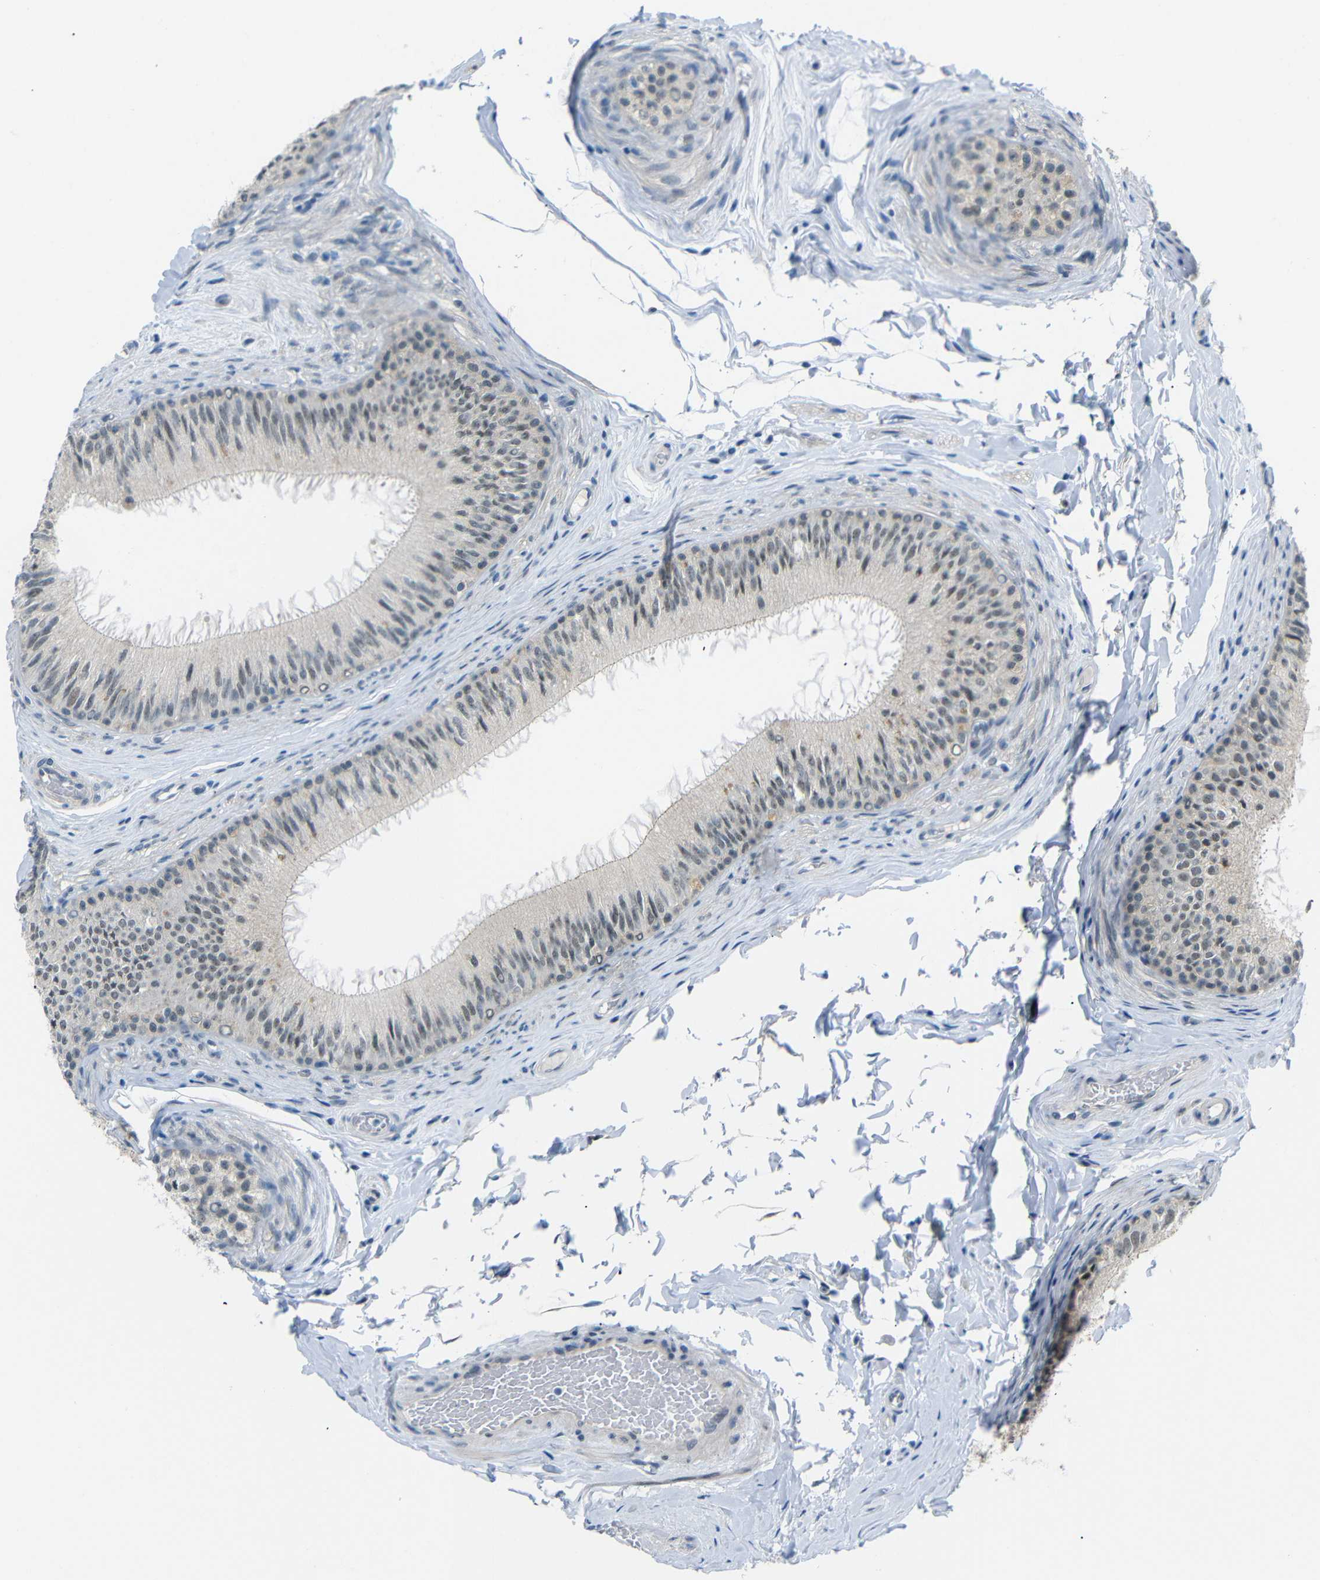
{"staining": {"intensity": "moderate", "quantity": "<25%", "location": "cytoplasmic/membranous,nuclear"}, "tissue": "epididymis", "cell_type": "Glandular cells", "image_type": "normal", "snomed": [{"axis": "morphology", "description": "Normal tissue, NOS"}, {"axis": "topography", "description": "Testis"}, {"axis": "topography", "description": "Epididymis"}], "caption": "This is a photomicrograph of immunohistochemistry staining of unremarkable epididymis, which shows moderate staining in the cytoplasmic/membranous,nuclear of glandular cells.", "gene": "GPR158", "patient": {"sex": "male", "age": 36}}